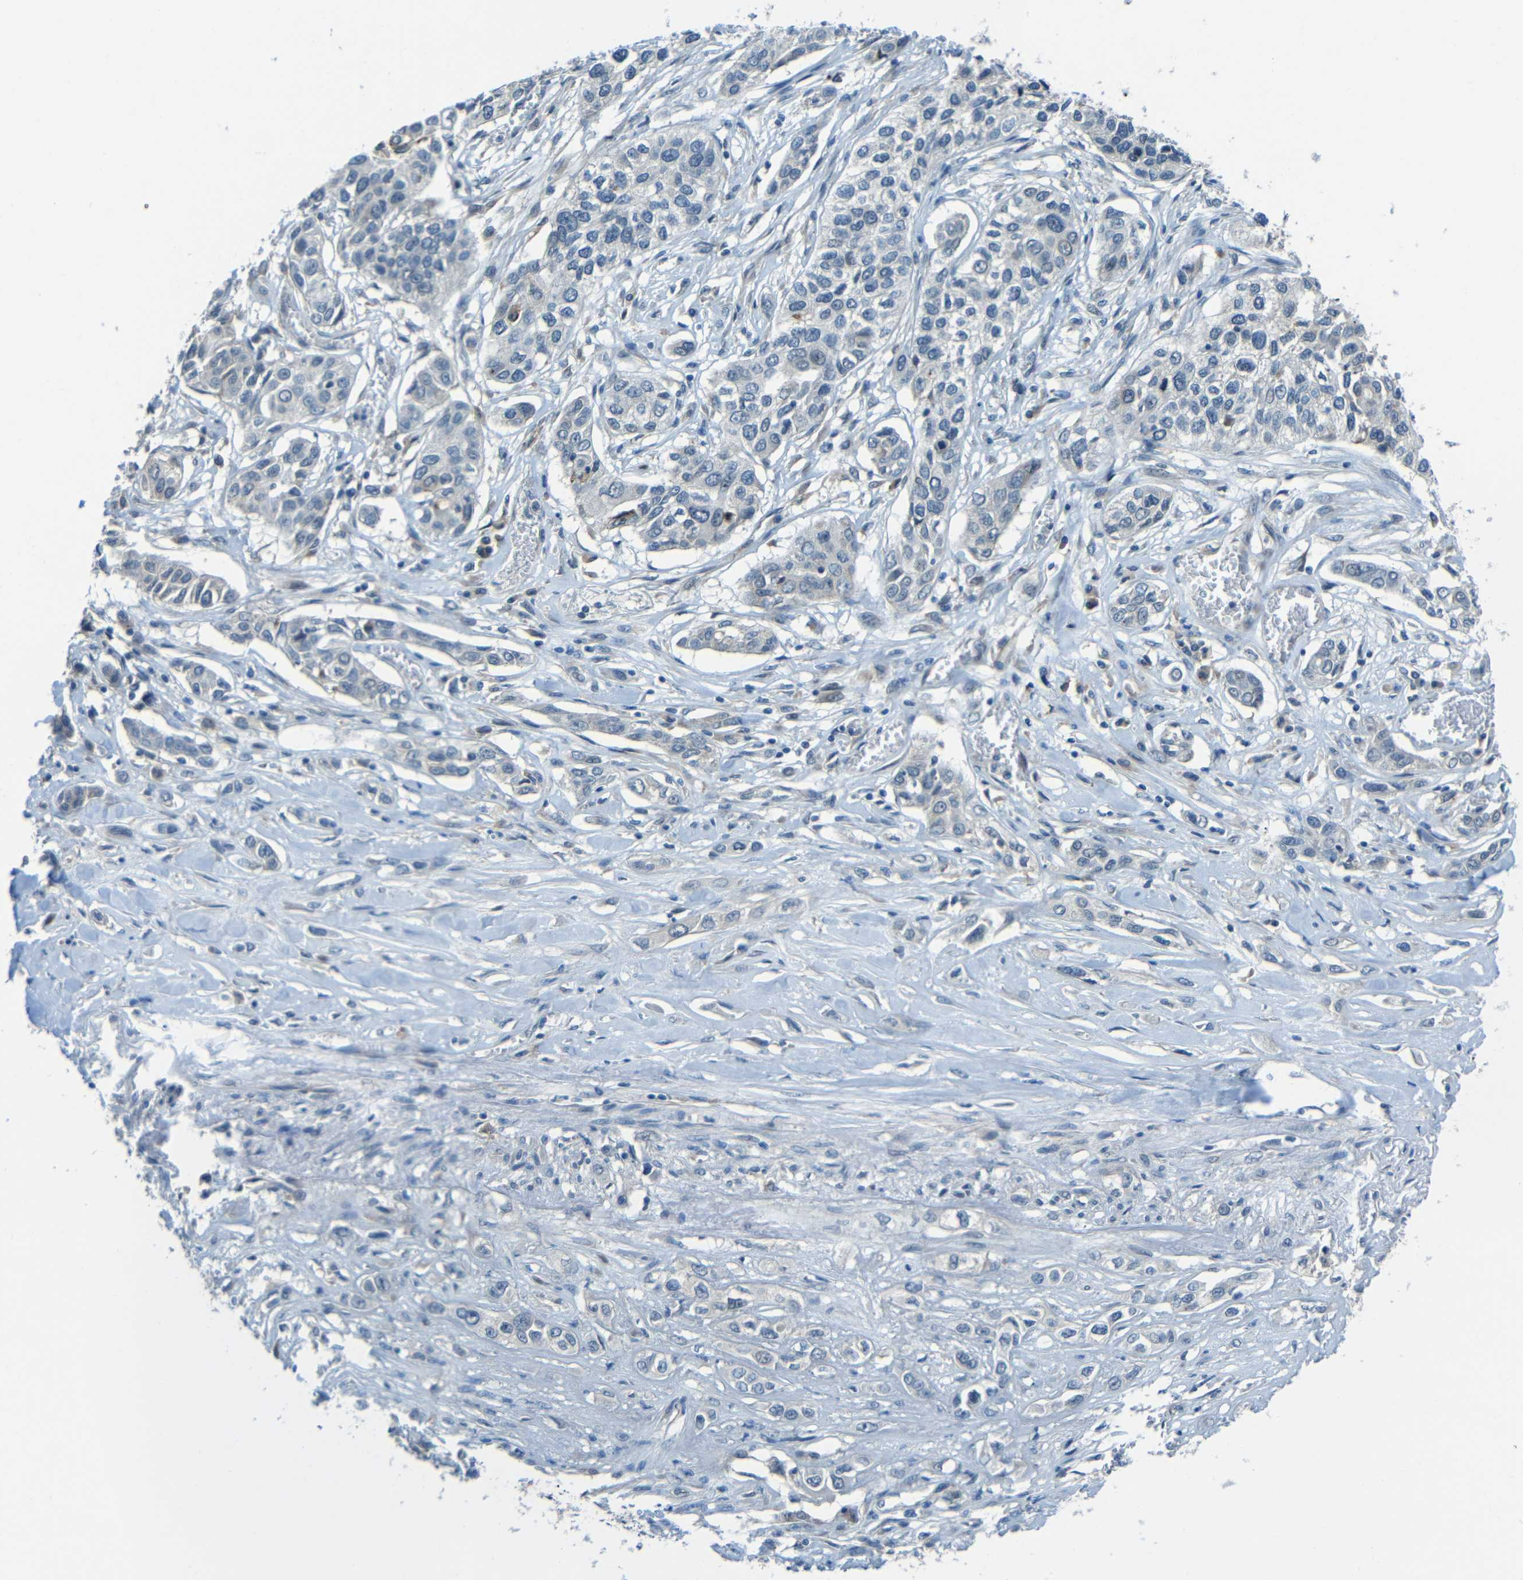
{"staining": {"intensity": "negative", "quantity": "none", "location": "none"}, "tissue": "lung cancer", "cell_type": "Tumor cells", "image_type": "cancer", "snomed": [{"axis": "morphology", "description": "Squamous cell carcinoma, NOS"}, {"axis": "topography", "description": "Lung"}], "caption": "This photomicrograph is of lung cancer stained with immunohistochemistry (IHC) to label a protein in brown with the nuclei are counter-stained blue. There is no positivity in tumor cells.", "gene": "ANKRD22", "patient": {"sex": "male", "age": 71}}